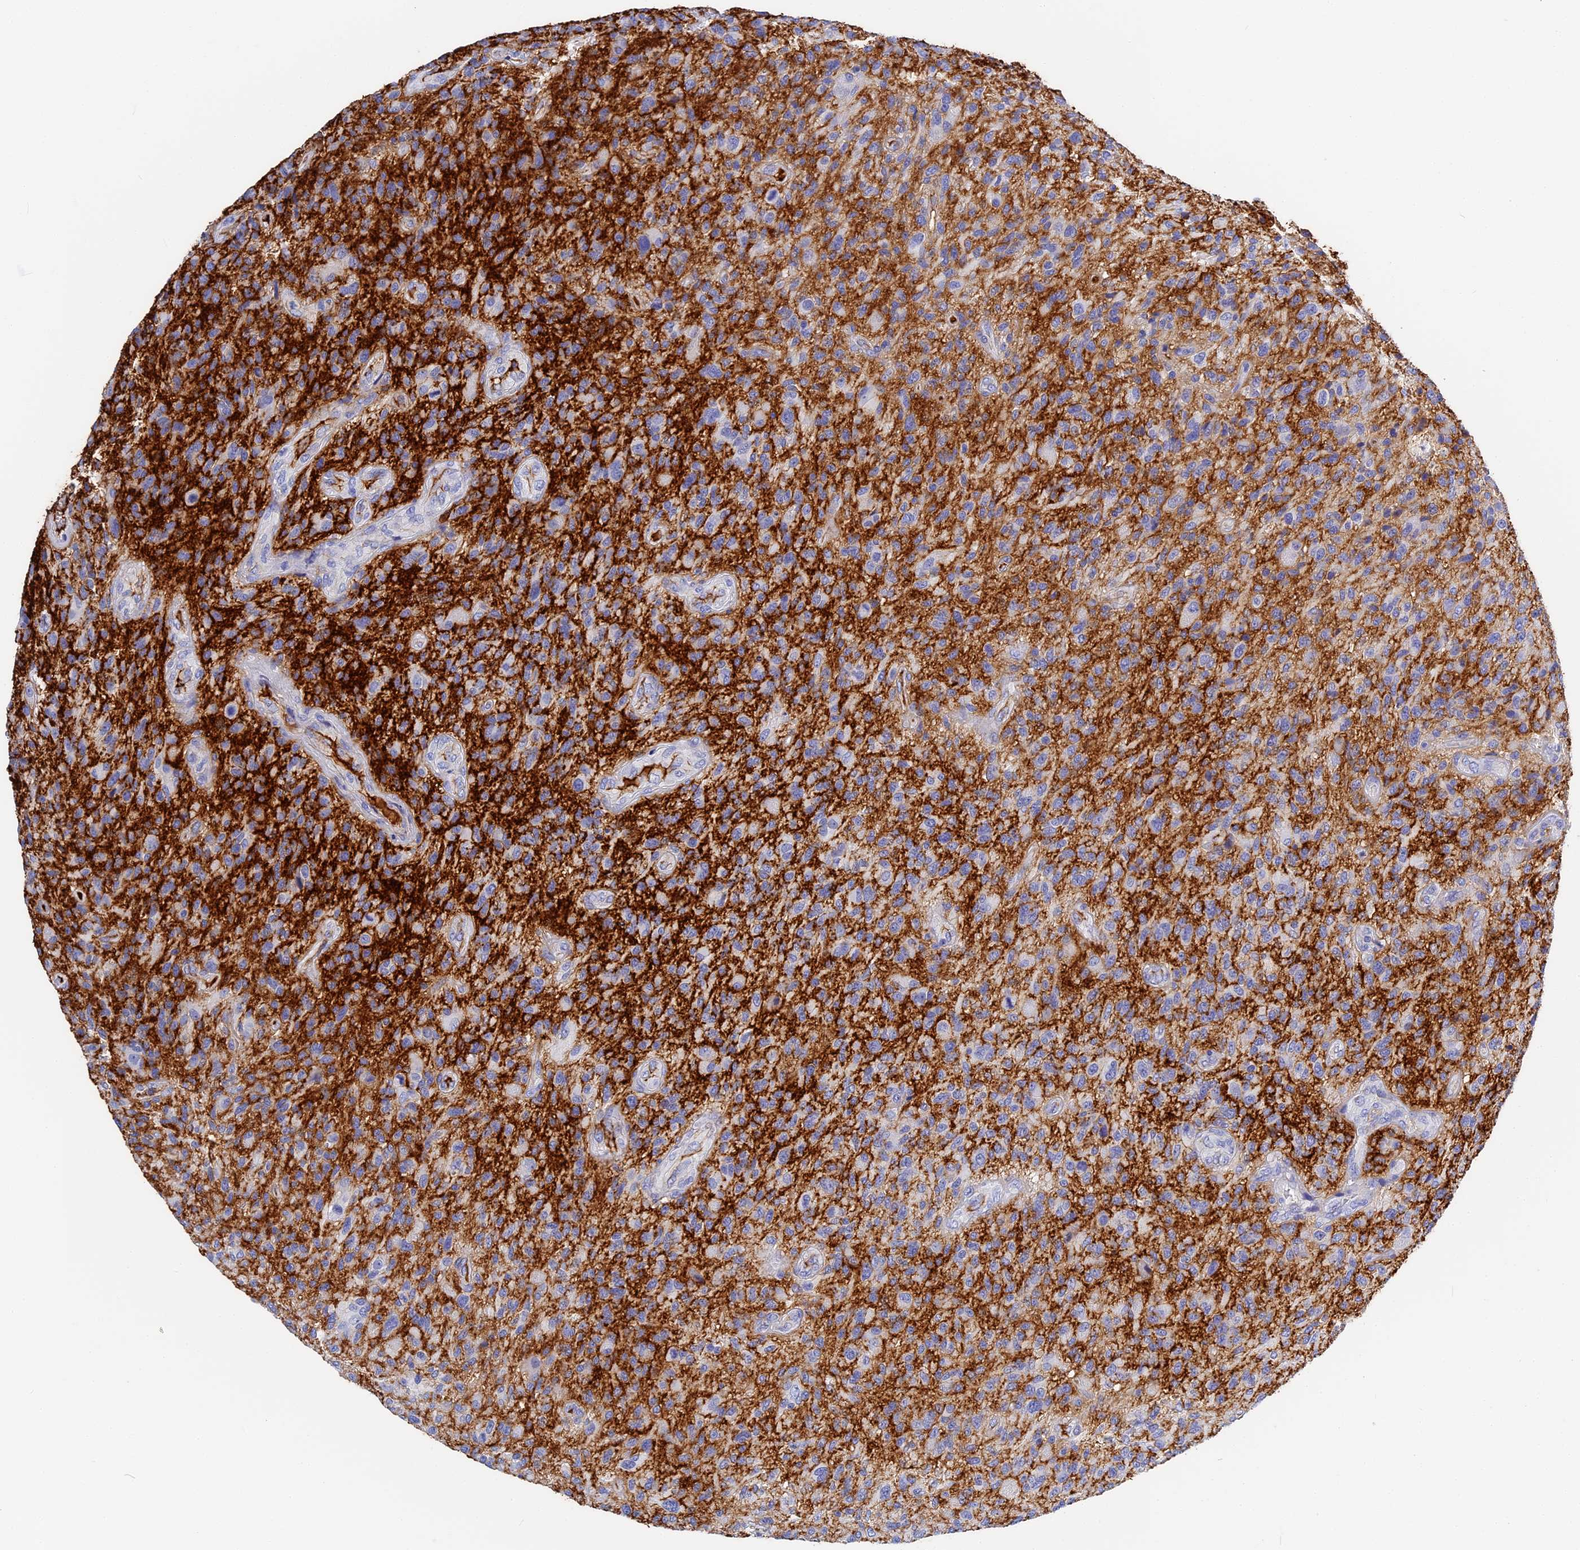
{"staining": {"intensity": "negative", "quantity": "none", "location": "none"}, "tissue": "glioma", "cell_type": "Tumor cells", "image_type": "cancer", "snomed": [{"axis": "morphology", "description": "Glioma, malignant, High grade"}, {"axis": "topography", "description": "Brain"}], "caption": "A high-resolution micrograph shows immunohistochemistry staining of glioma, which exhibits no significant expression in tumor cells.", "gene": "ITIH1", "patient": {"sex": "male", "age": 47}}